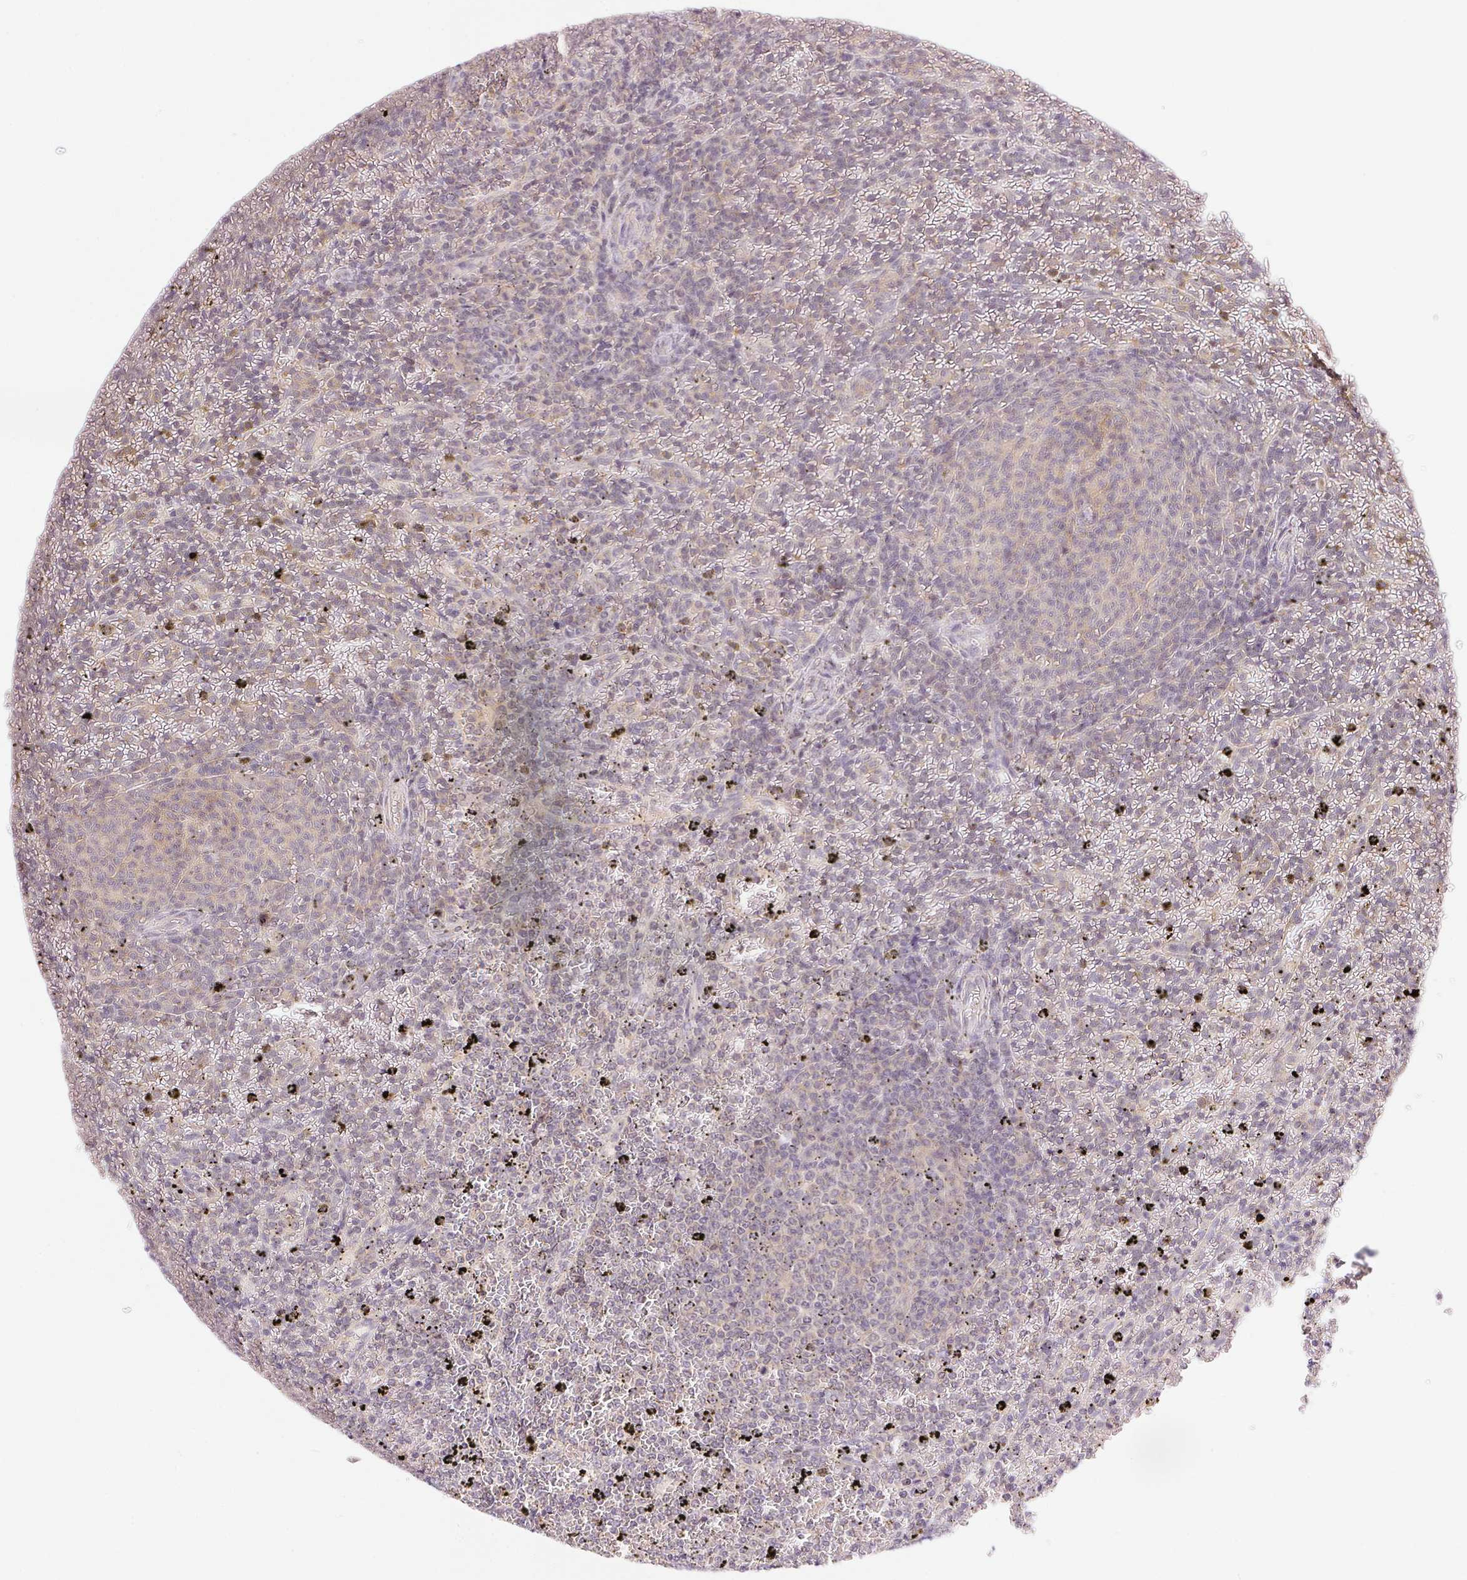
{"staining": {"intensity": "negative", "quantity": "none", "location": "none"}, "tissue": "lymphoma", "cell_type": "Tumor cells", "image_type": "cancer", "snomed": [{"axis": "morphology", "description": "Malignant lymphoma, non-Hodgkin's type, Low grade"}, {"axis": "topography", "description": "Spleen"}], "caption": "Human malignant lymphoma, non-Hodgkin's type (low-grade) stained for a protein using immunohistochemistry shows no expression in tumor cells.", "gene": "BNIP5", "patient": {"sex": "female", "age": 77}}